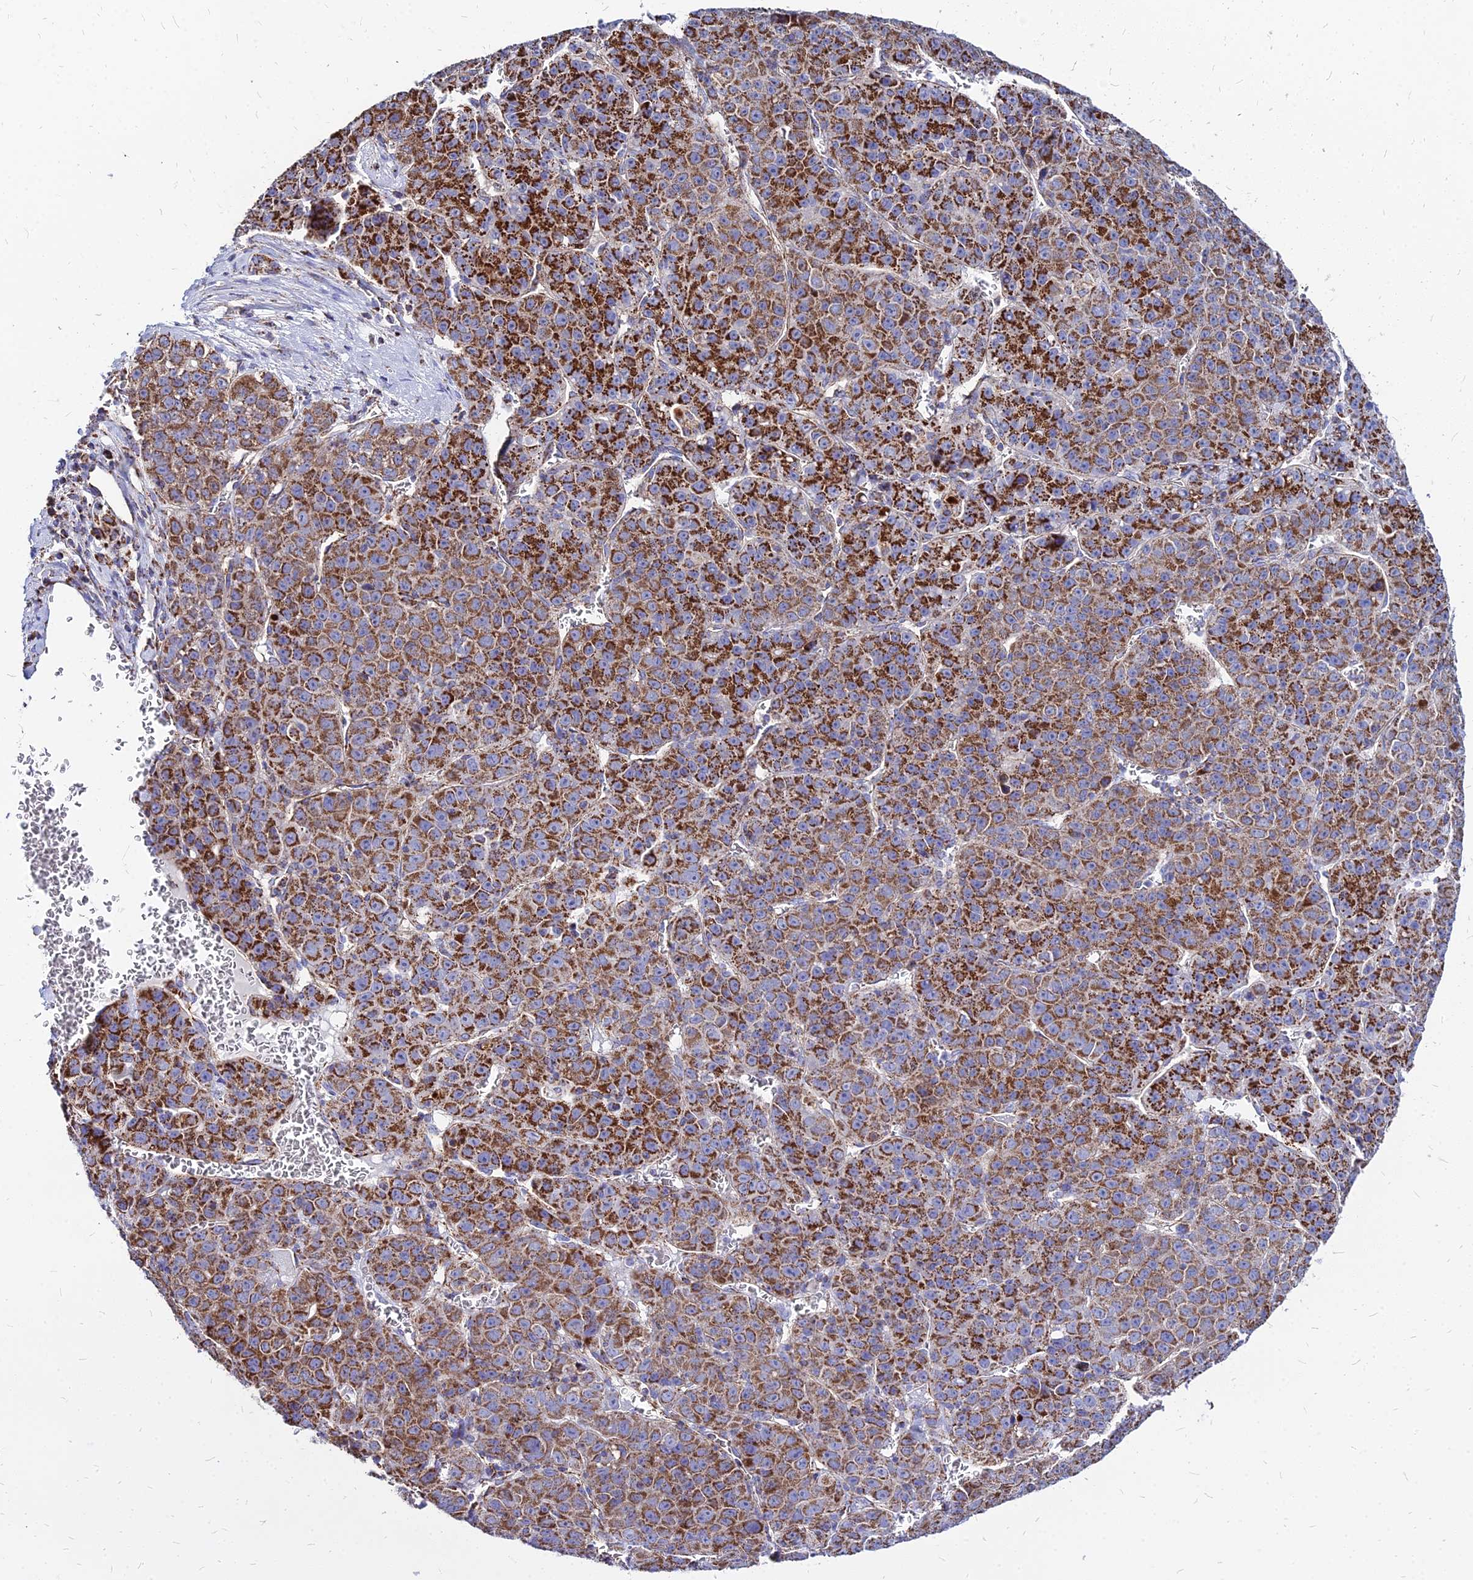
{"staining": {"intensity": "strong", "quantity": ">75%", "location": "cytoplasmic/membranous"}, "tissue": "liver cancer", "cell_type": "Tumor cells", "image_type": "cancer", "snomed": [{"axis": "morphology", "description": "Carcinoma, Hepatocellular, NOS"}, {"axis": "topography", "description": "Liver"}], "caption": "Immunohistochemistry (IHC) micrograph of human liver cancer (hepatocellular carcinoma) stained for a protein (brown), which shows high levels of strong cytoplasmic/membranous staining in about >75% of tumor cells.", "gene": "DLD", "patient": {"sex": "female", "age": 53}}